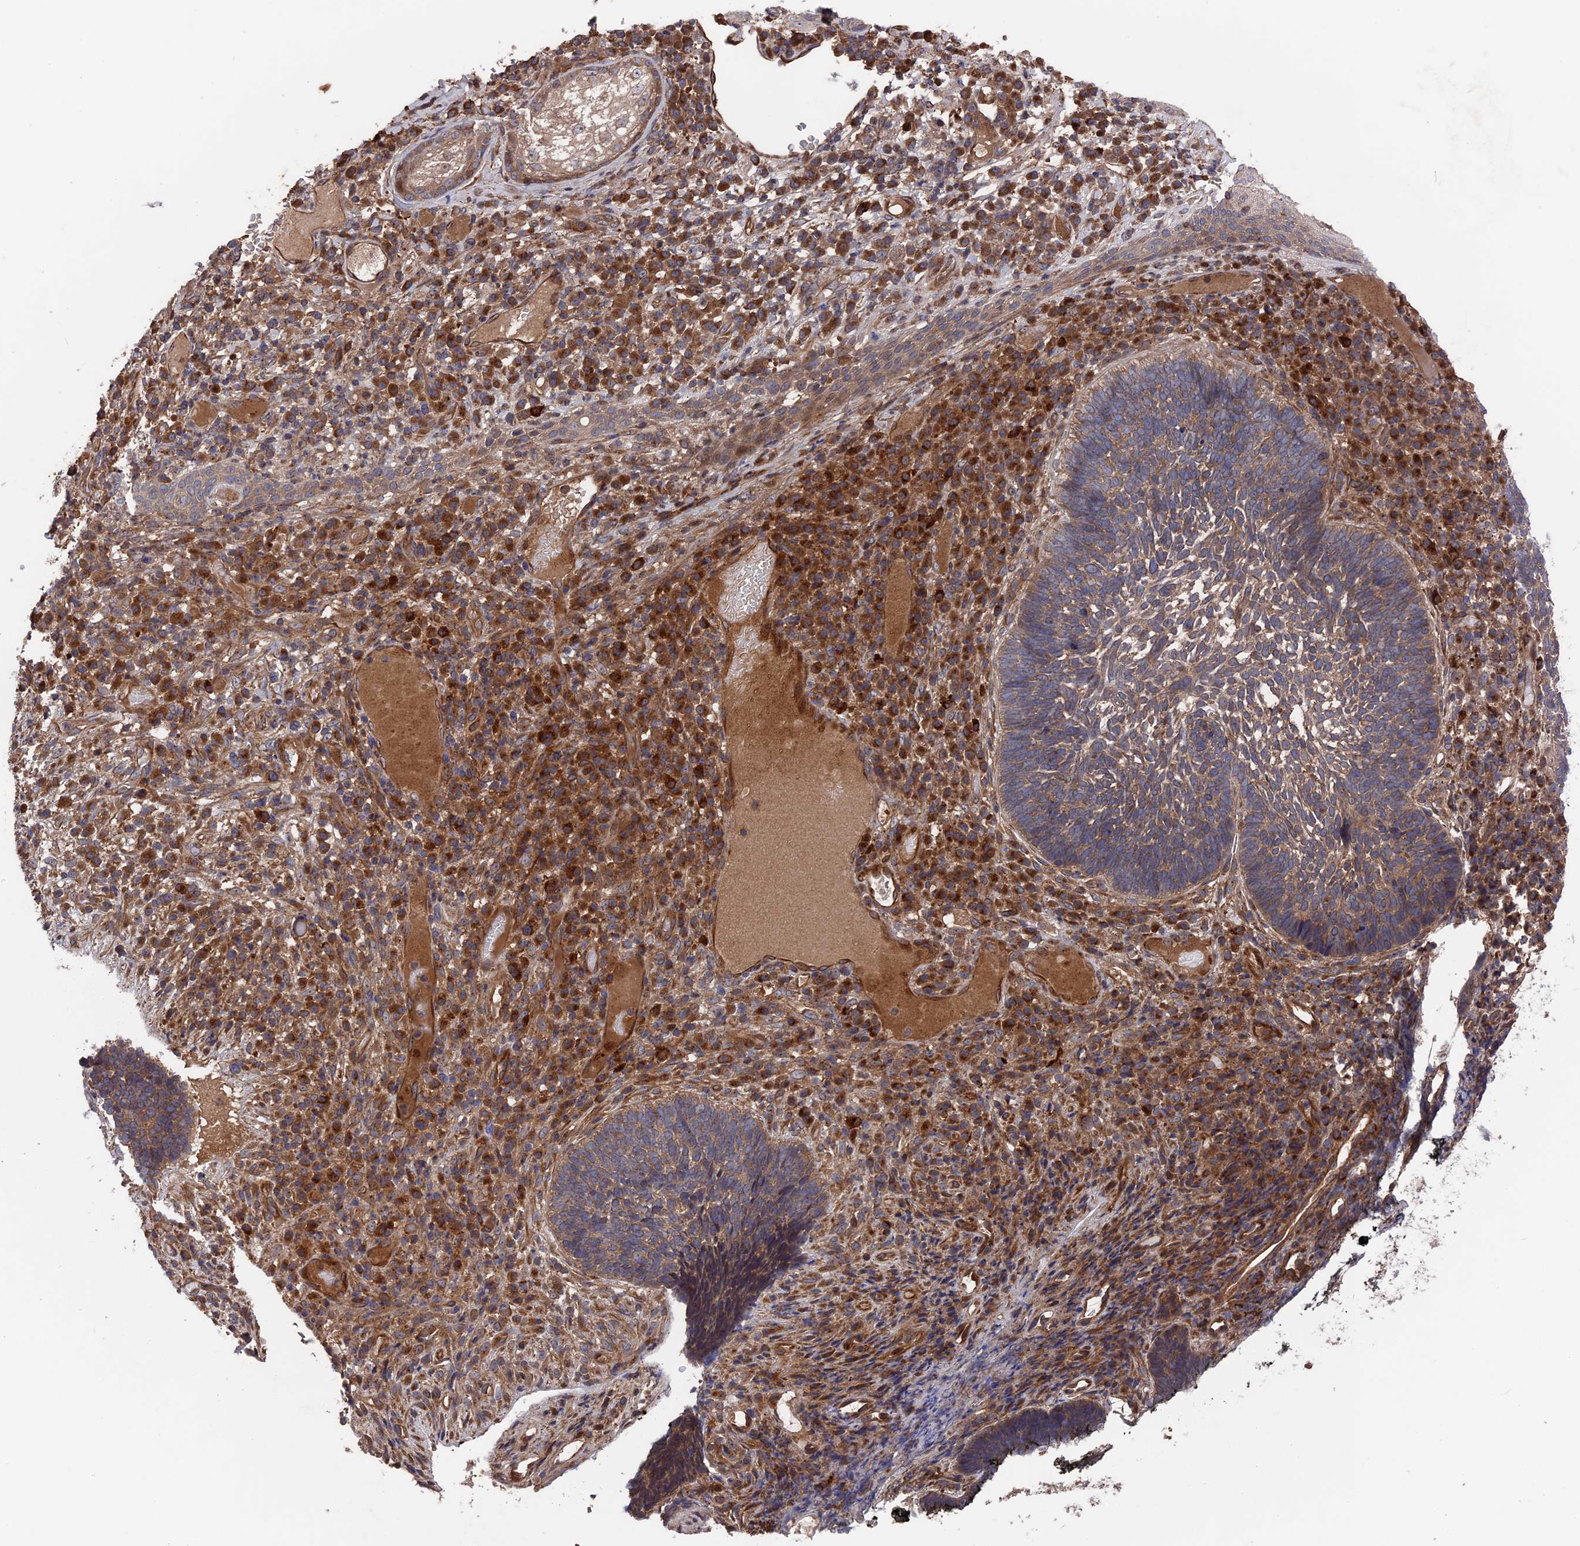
{"staining": {"intensity": "weak", "quantity": ">75%", "location": "cytoplasmic/membranous"}, "tissue": "skin cancer", "cell_type": "Tumor cells", "image_type": "cancer", "snomed": [{"axis": "morphology", "description": "Basal cell carcinoma"}, {"axis": "topography", "description": "Skin"}], "caption": "The immunohistochemical stain shows weak cytoplasmic/membranous positivity in tumor cells of basal cell carcinoma (skin) tissue.", "gene": "DEF8", "patient": {"sex": "male", "age": 88}}